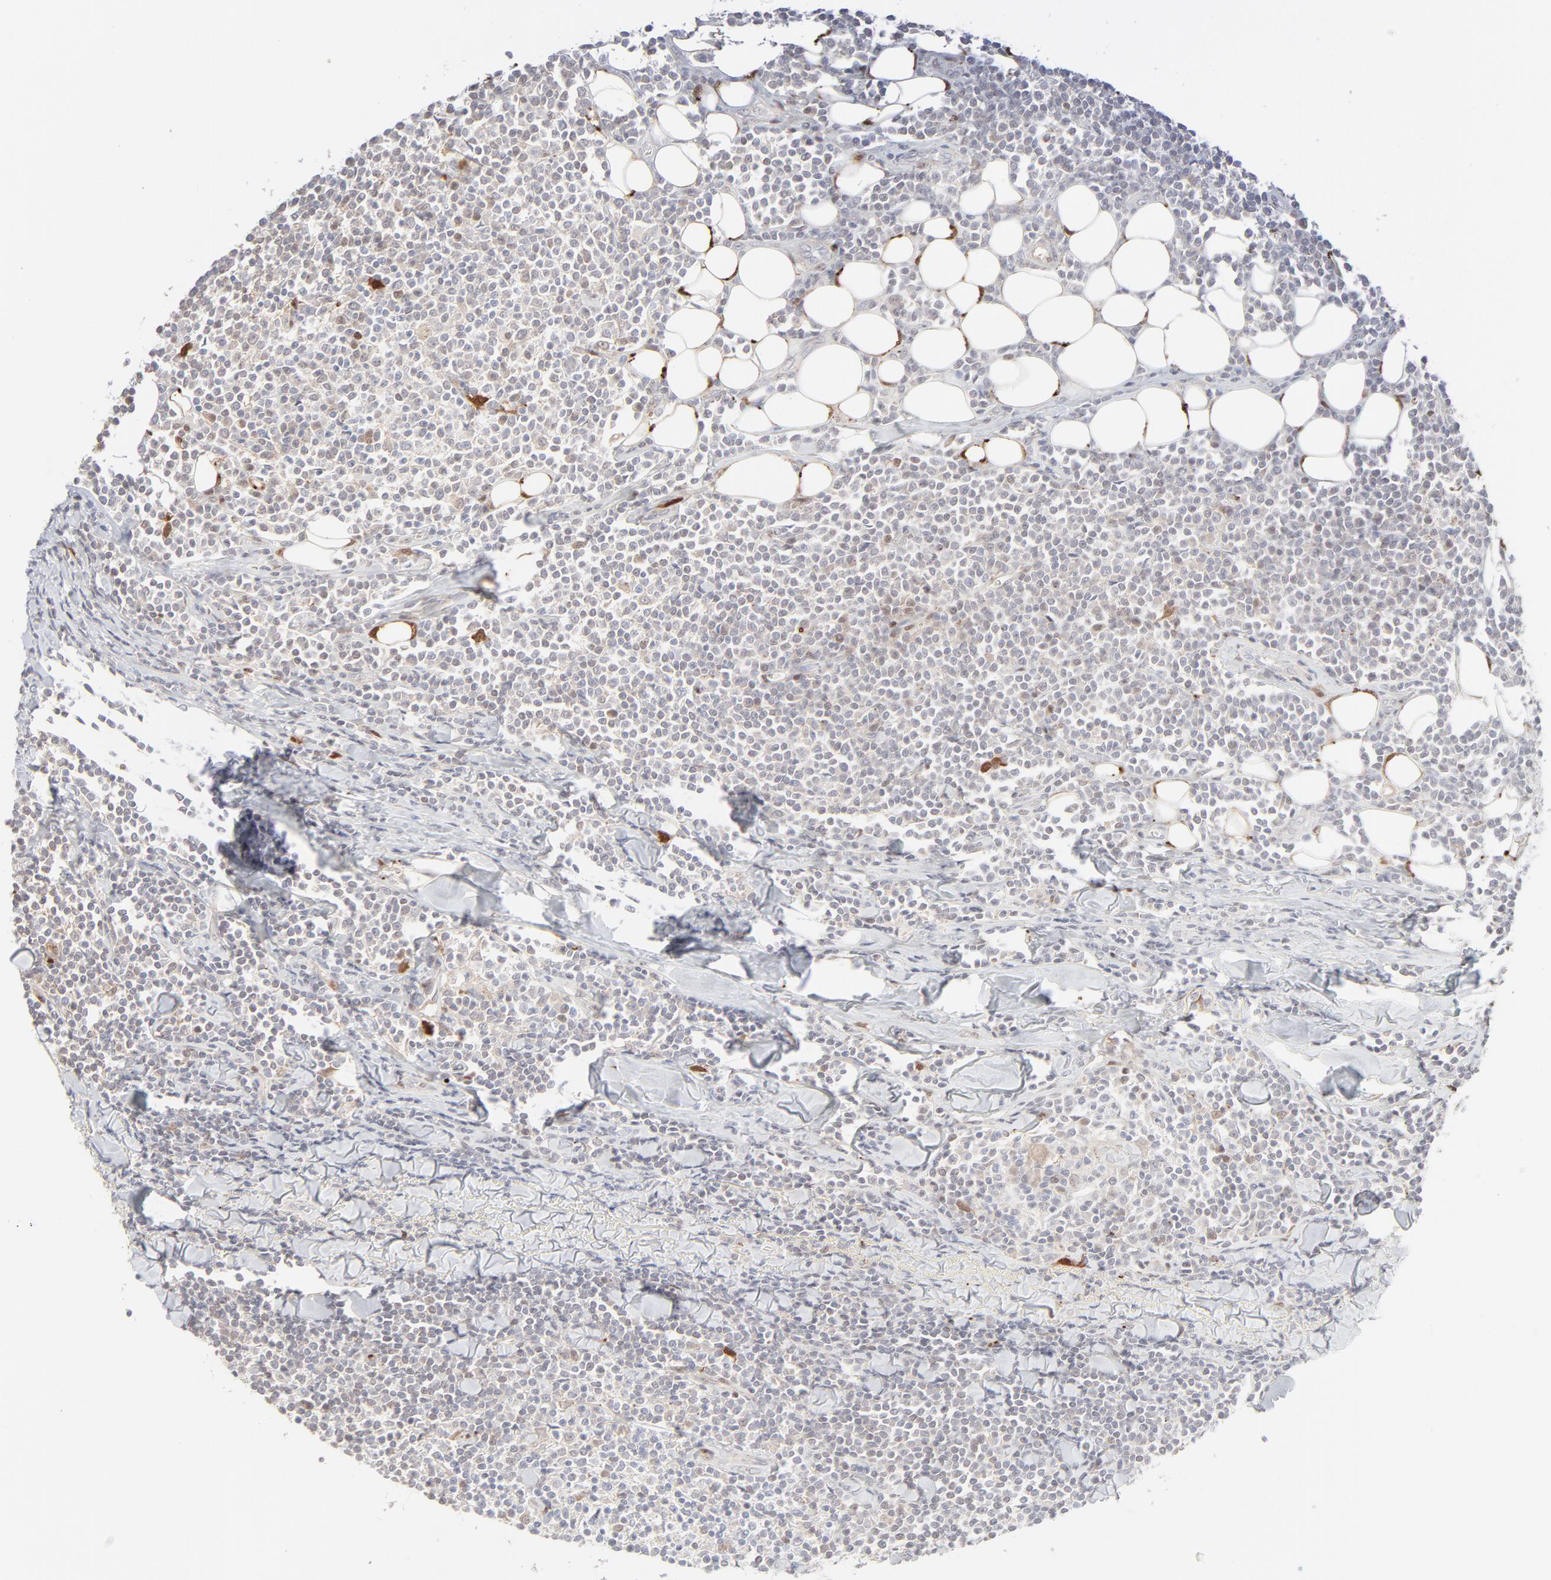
{"staining": {"intensity": "negative", "quantity": "none", "location": "none"}, "tissue": "lymphoma", "cell_type": "Tumor cells", "image_type": "cancer", "snomed": [{"axis": "morphology", "description": "Malignant lymphoma, non-Hodgkin's type, Low grade"}, {"axis": "topography", "description": "Soft tissue"}], "caption": "The IHC micrograph has no significant expression in tumor cells of malignant lymphoma, non-Hodgkin's type (low-grade) tissue. (Stains: DAB (3,3'-diaminobenzidine) immunohistochemistry with hematoxylin counter stain, Microscopy: brightfield microscopy at high magnification).", "gene": "LGALS2", "patient": {"sex": "male", "age": 92}}